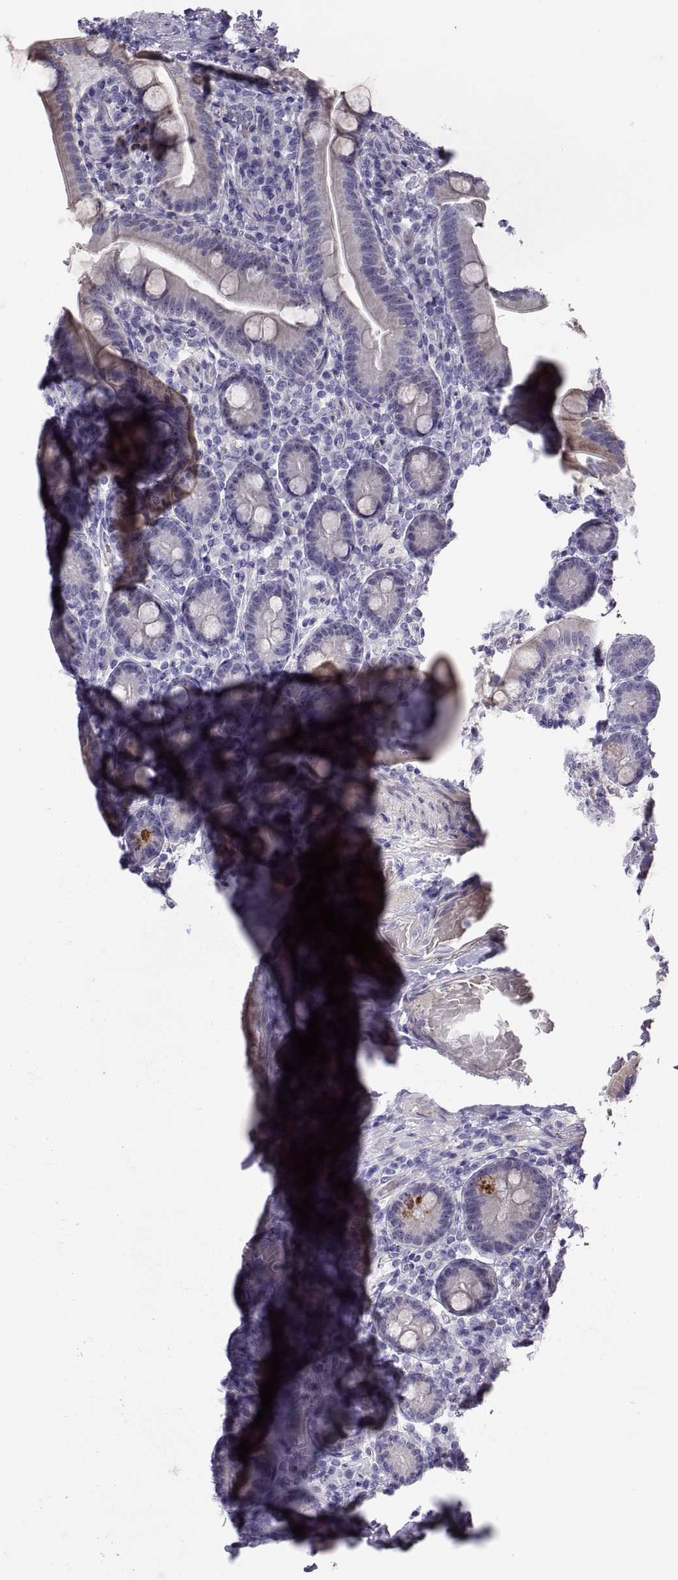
{"staining": {"intensity": "negative", "quantity": "none", "location": "none"}, "tissue": "small intestine", "cell_type": "Glandular cells", "image_type": "normal", "snomed": [{"axis": "morphology", "description": "Normal tissue, NOS"}, {"axis": "topography", "description": "Small intestine"}], "caption": "Protein analysis of normal small intestine shows no significant staining in glandular cells.", "gene": "VSX2", "patient": {"sex": "male", "age": 66}}